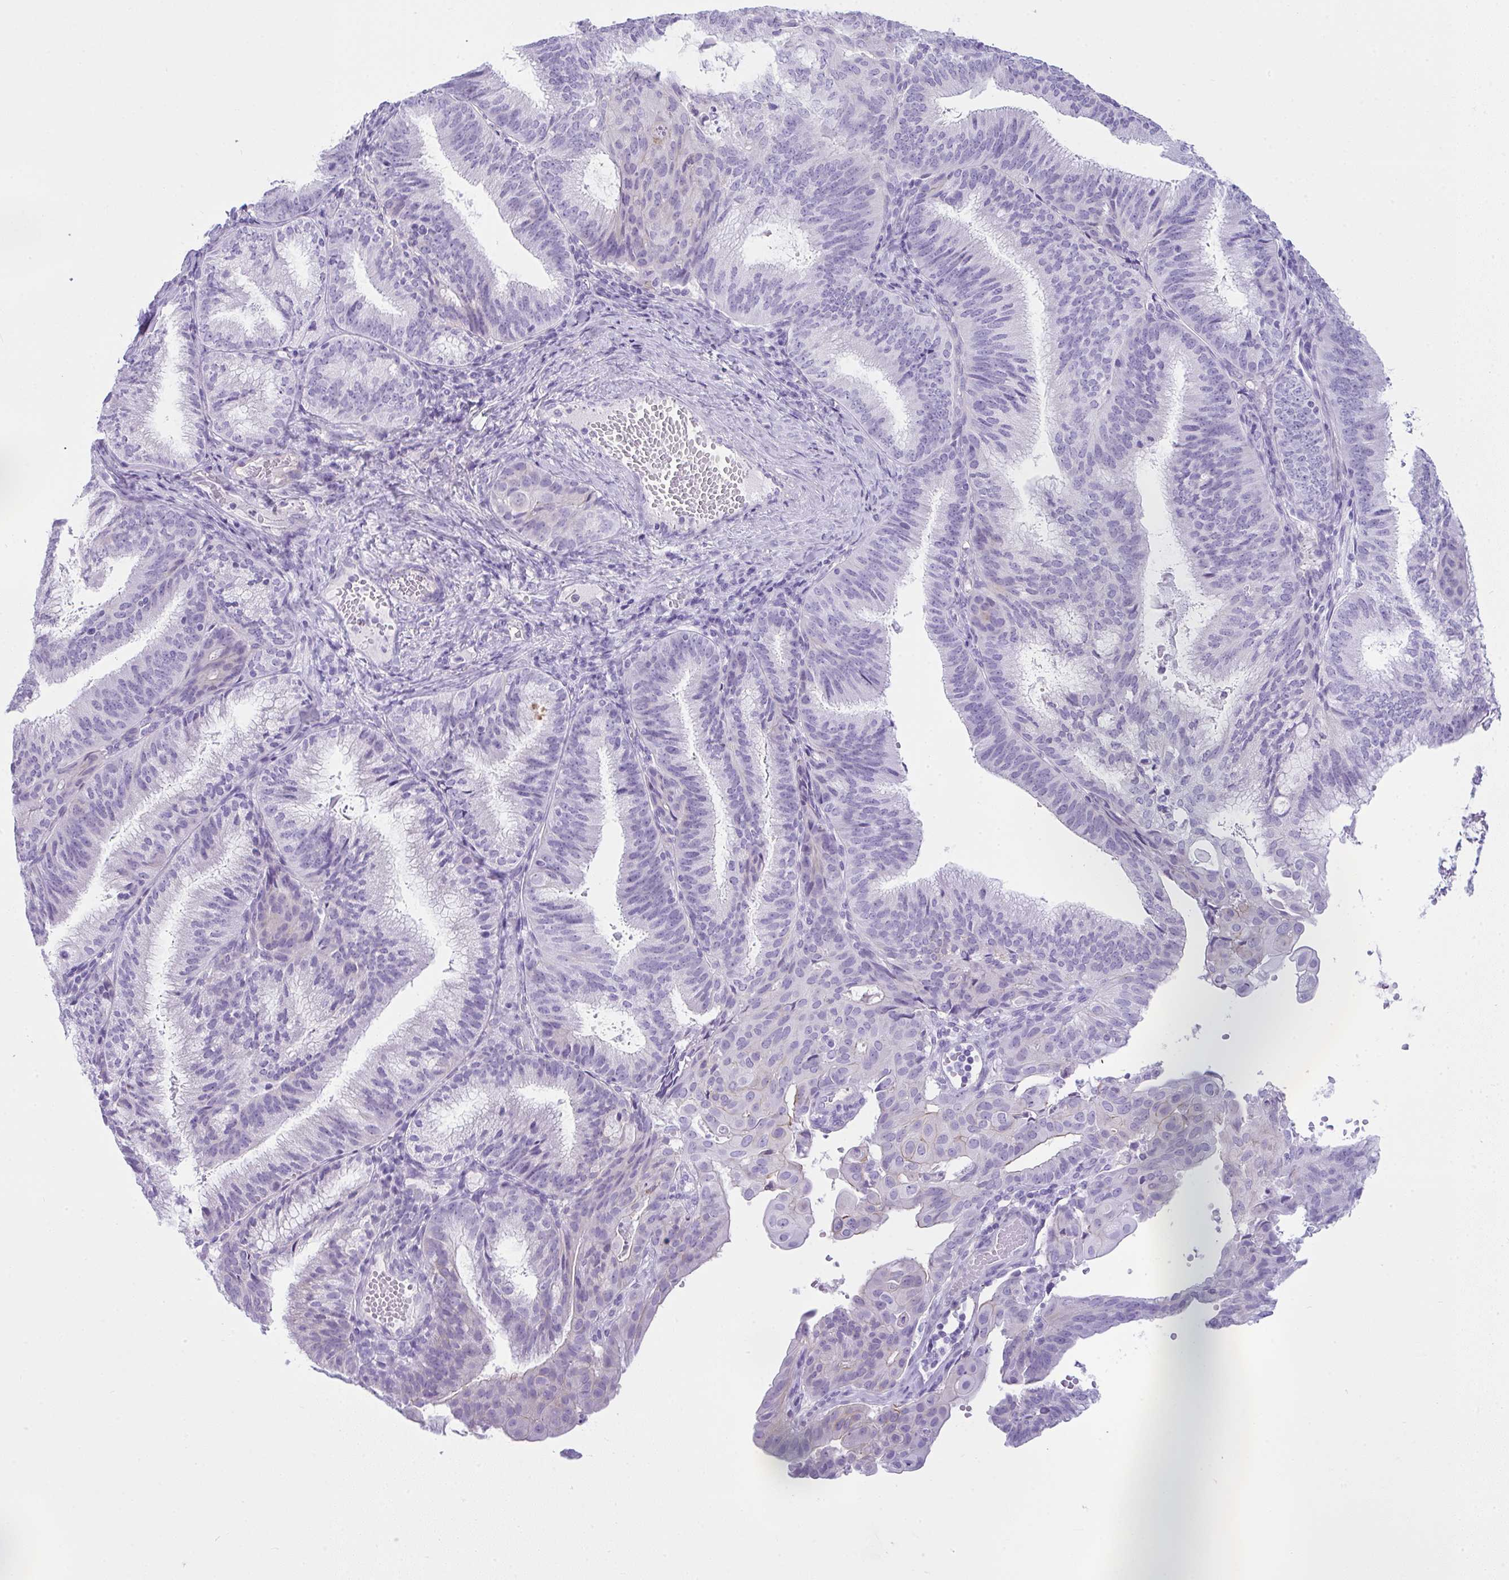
{"staining": {"intensity": "negative", "quantity": "none", "location": "none"}, "tissue": "endometrial cancer", "cell_type": "Tumor cells", "image_type": "cancer", "snomed": [{"axis": "morphology", "description": "Adenocarcinoma, NOS"}, {"axis": "topography", "description": "Endometrium"}], "caption": "There is no significant staining in tumor cells of endometrial cancer. (Immunohistochemistry (ihc), brightfield microscopy, high magnification).", "gene": "RASL10A", "patient": {"sex": "female", "age": 49}}